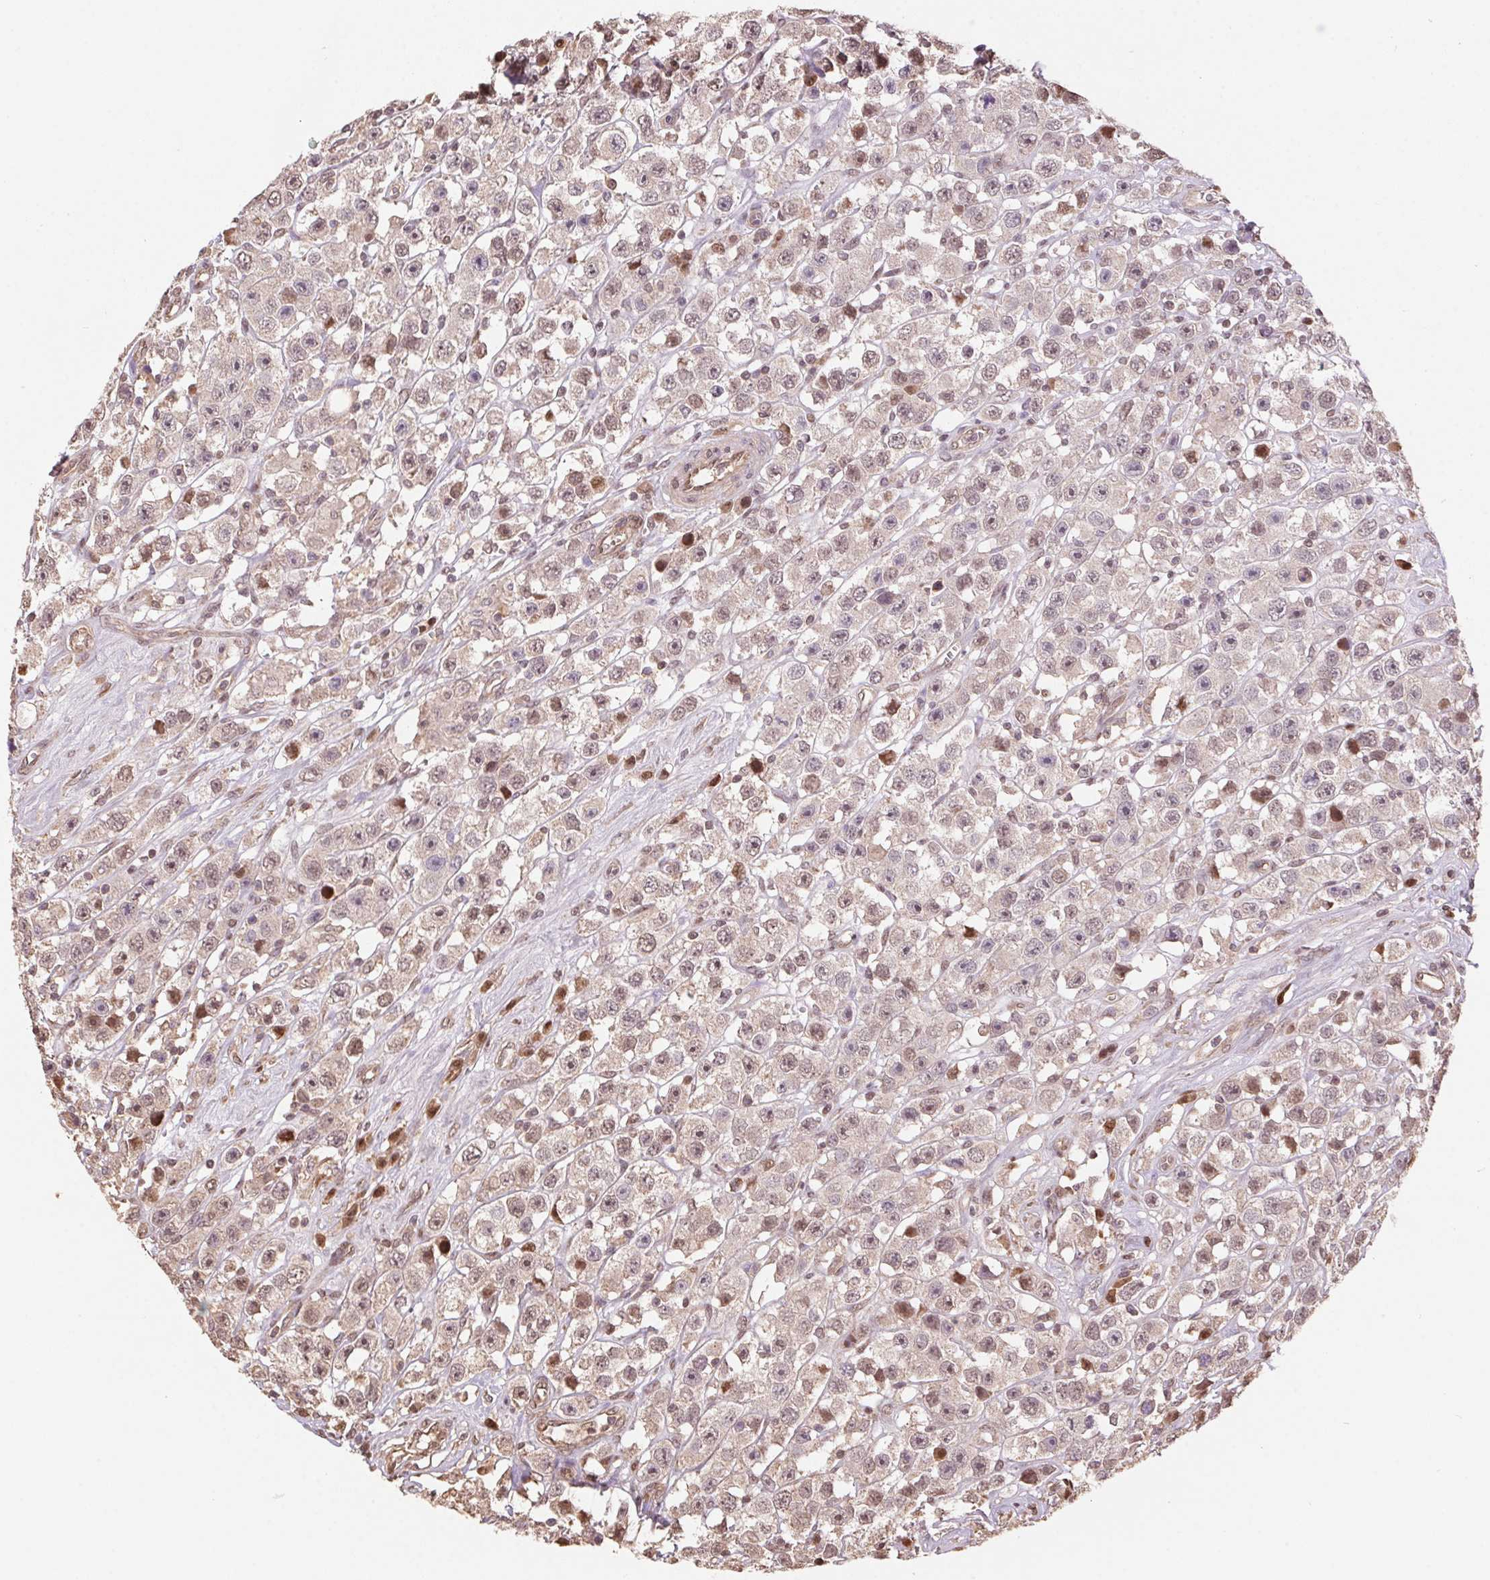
{"staining": {"intensity": "weak", "quantity": ">75%", "location": "cytoplasmic/membranous,nuclear"}, "tissue": "testis cancer", "cell_type": "Tumor cells", "image_type": "cancer", "snomed": [{"axis": "morphology", "description": "Seminoma, NOS"}, {"axis": "topography", "description": "Testis"}], "caption": "A low amount of weak cytoplasmic/membranous and nuclear positivity is appreciated in about >75% of tumor cells in seminoma (testis) tissue.", "gene": "CUTA", "patient": {"sex": "male", "age": 45}}